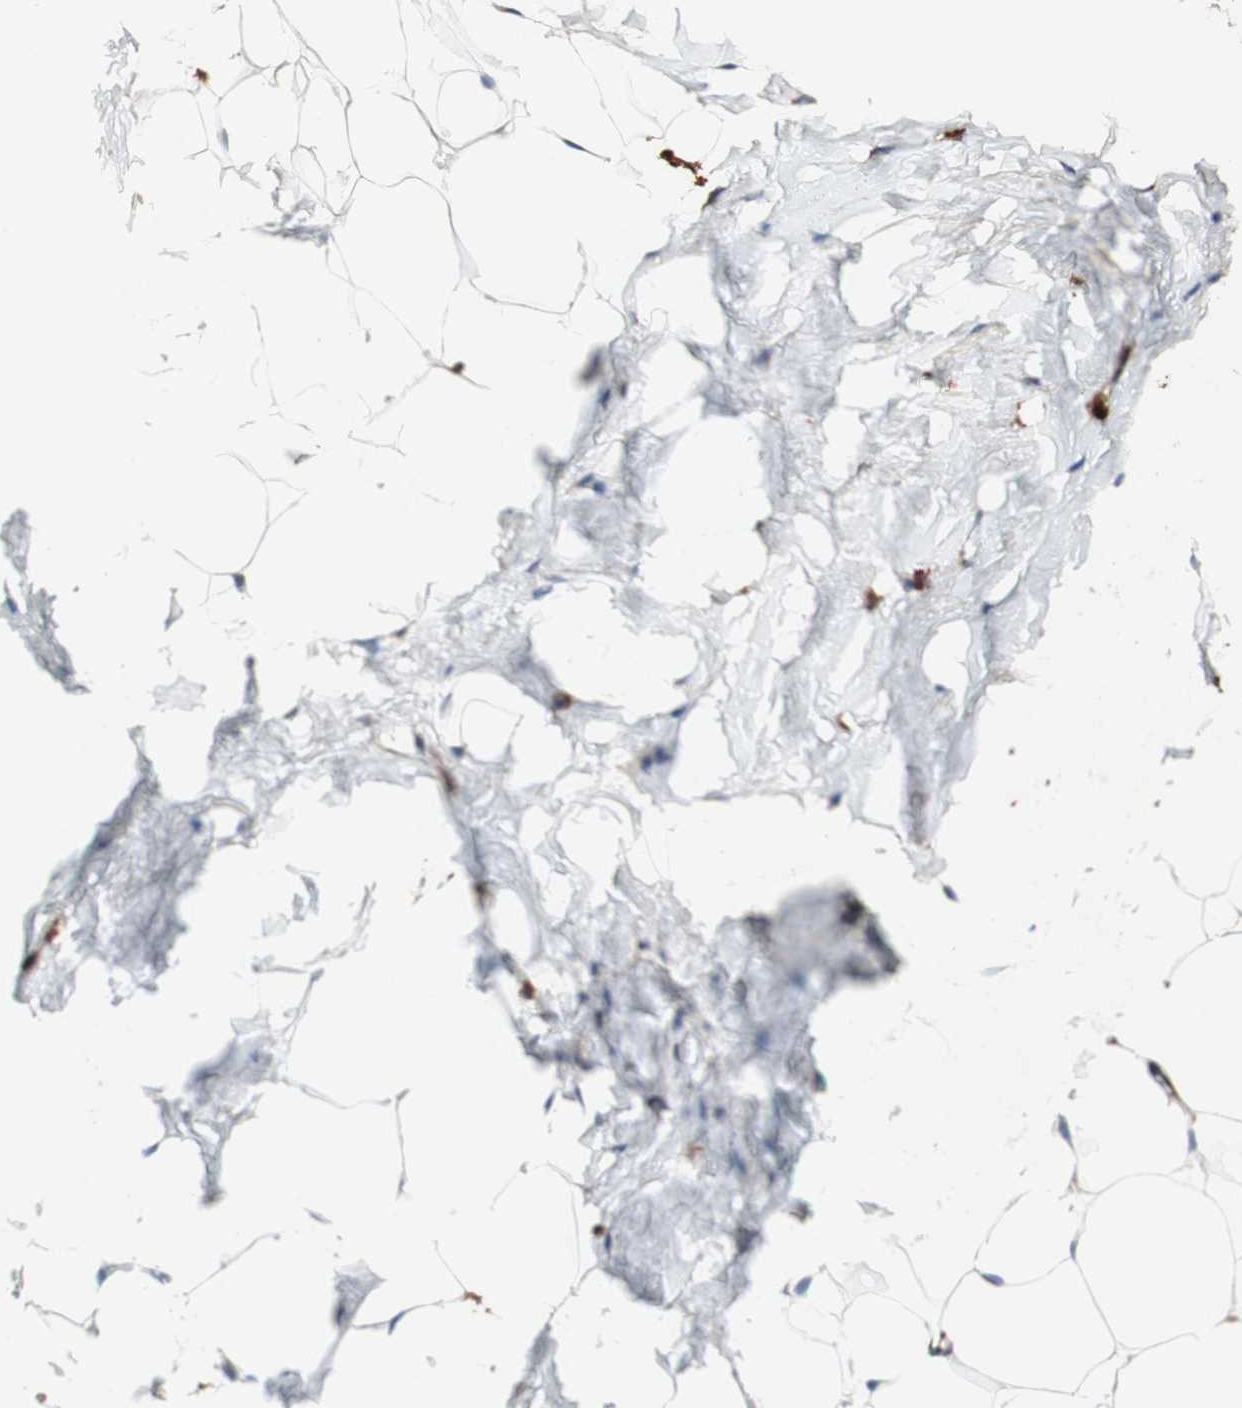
{"staining": {"intensity": "weak", "quantity": "25%-75%", "location": "cytoplasmic/membranous"}, "tissue": "adipose tissue", "cell_type": "Adipocytes", "image_type": "normal", "snomed": [{"axis": "morphology", "description": "Normal tissue, NOS"}, {"axis": "topography", "description": "Breast"}, {"axis": "topography", "description": "Adipose tissue"}], "caption": "Immunohistochemistry (IHC) of normal human adipose tissue reveals low levels of weak cytoplasmic/membranous staining in approximately 25%-75% of adipocytes. (DAB IHC with brightfield microscopy, high magnification).", "gene": "FCGRT", "patient": {"sex": "female", "age": 25}}